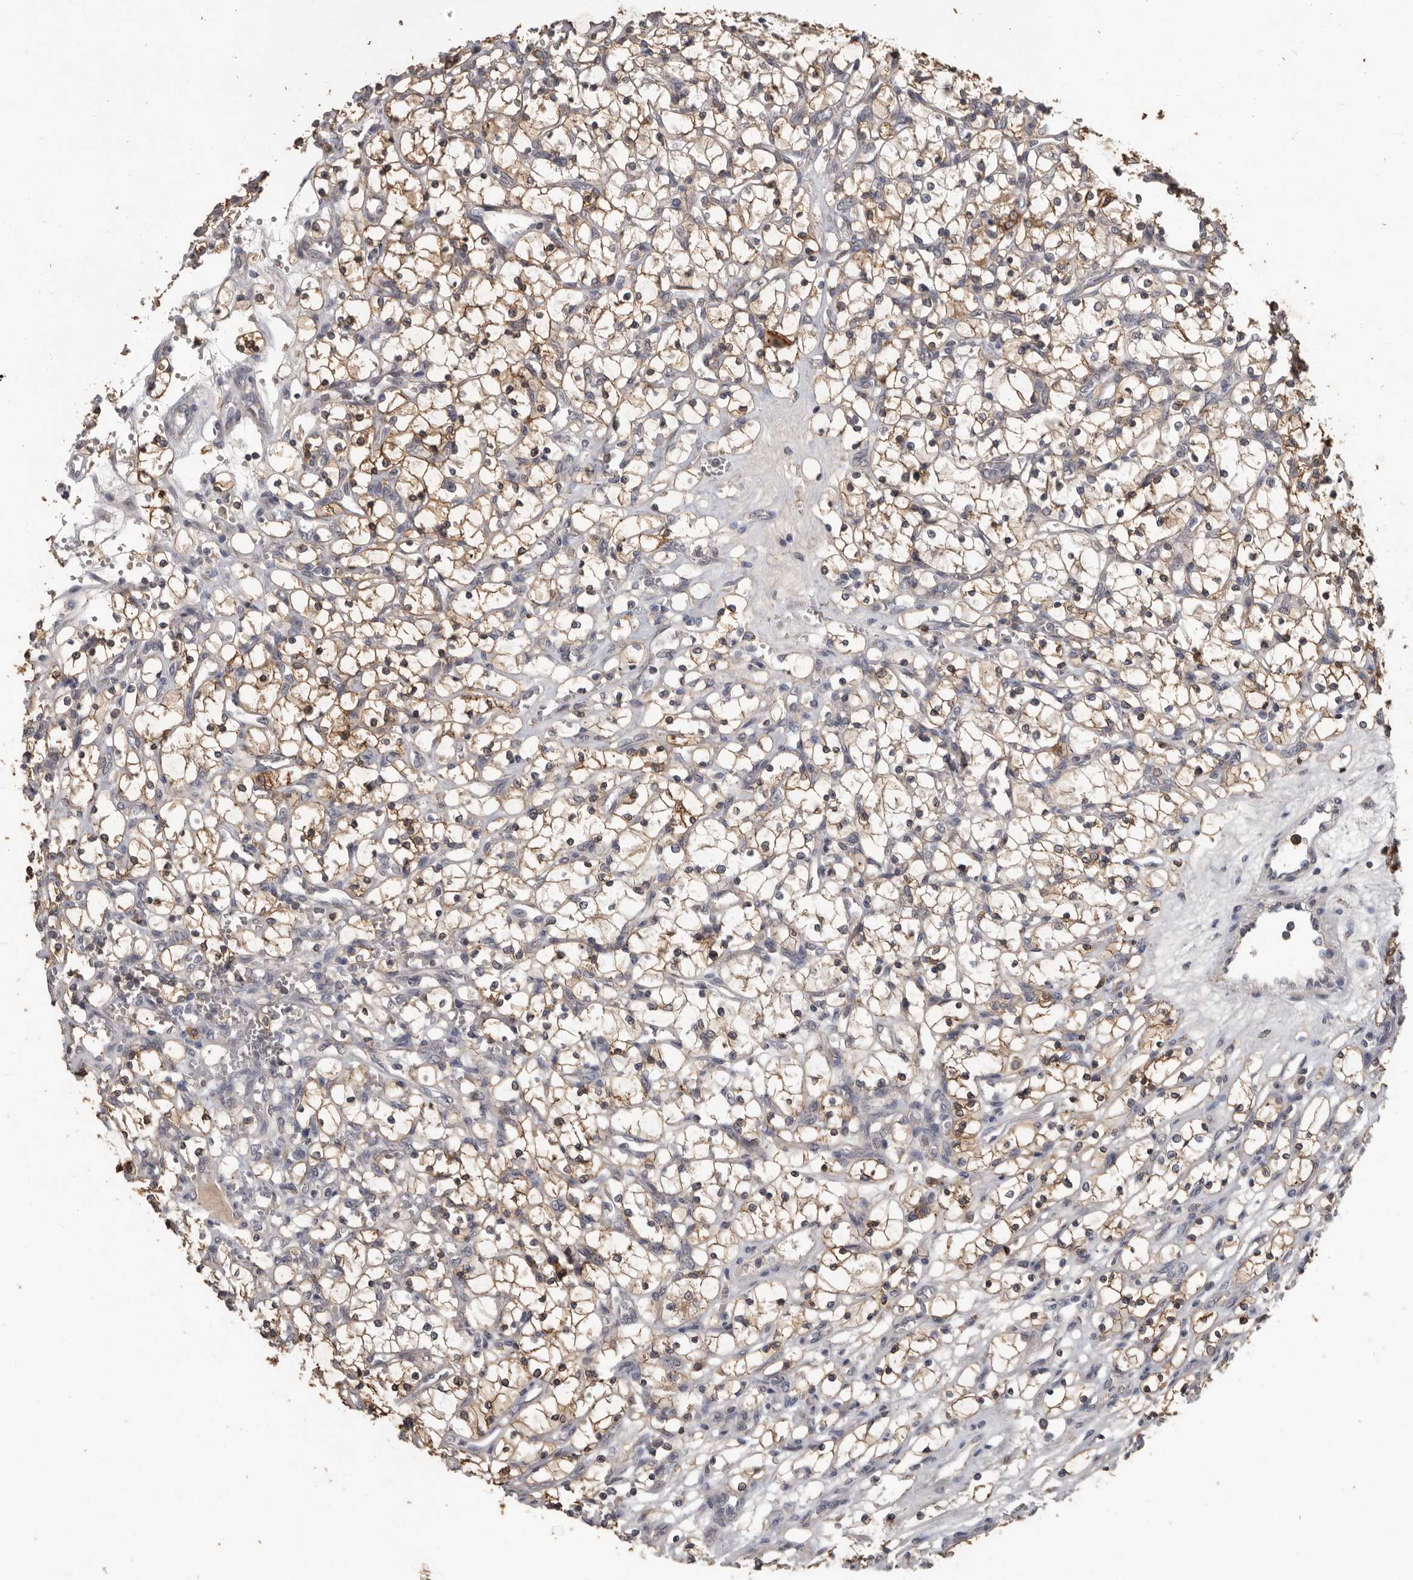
{"staining": {"intensity": "moderate", "quantity": ">75%", "location": "cytoplasmic/membranous"}, "tissue": "renal cancer", "cell_type": "Tumor cells", "image_type": "cancer", "snomed": [{"axis": "morphology", "description": "Adenocarcinoma, NOS"}, {"axis": "topography", "description": "Kidney"}], "caption": "IHC (DAB) staining of renal cancer (adenocarcinoma) demonstrates moderate cytoplasmic/membranous protein positivity in about >75% of tumor cells.", "gene": "MTF1", "patient": {"sex": "female", "age": 69}}